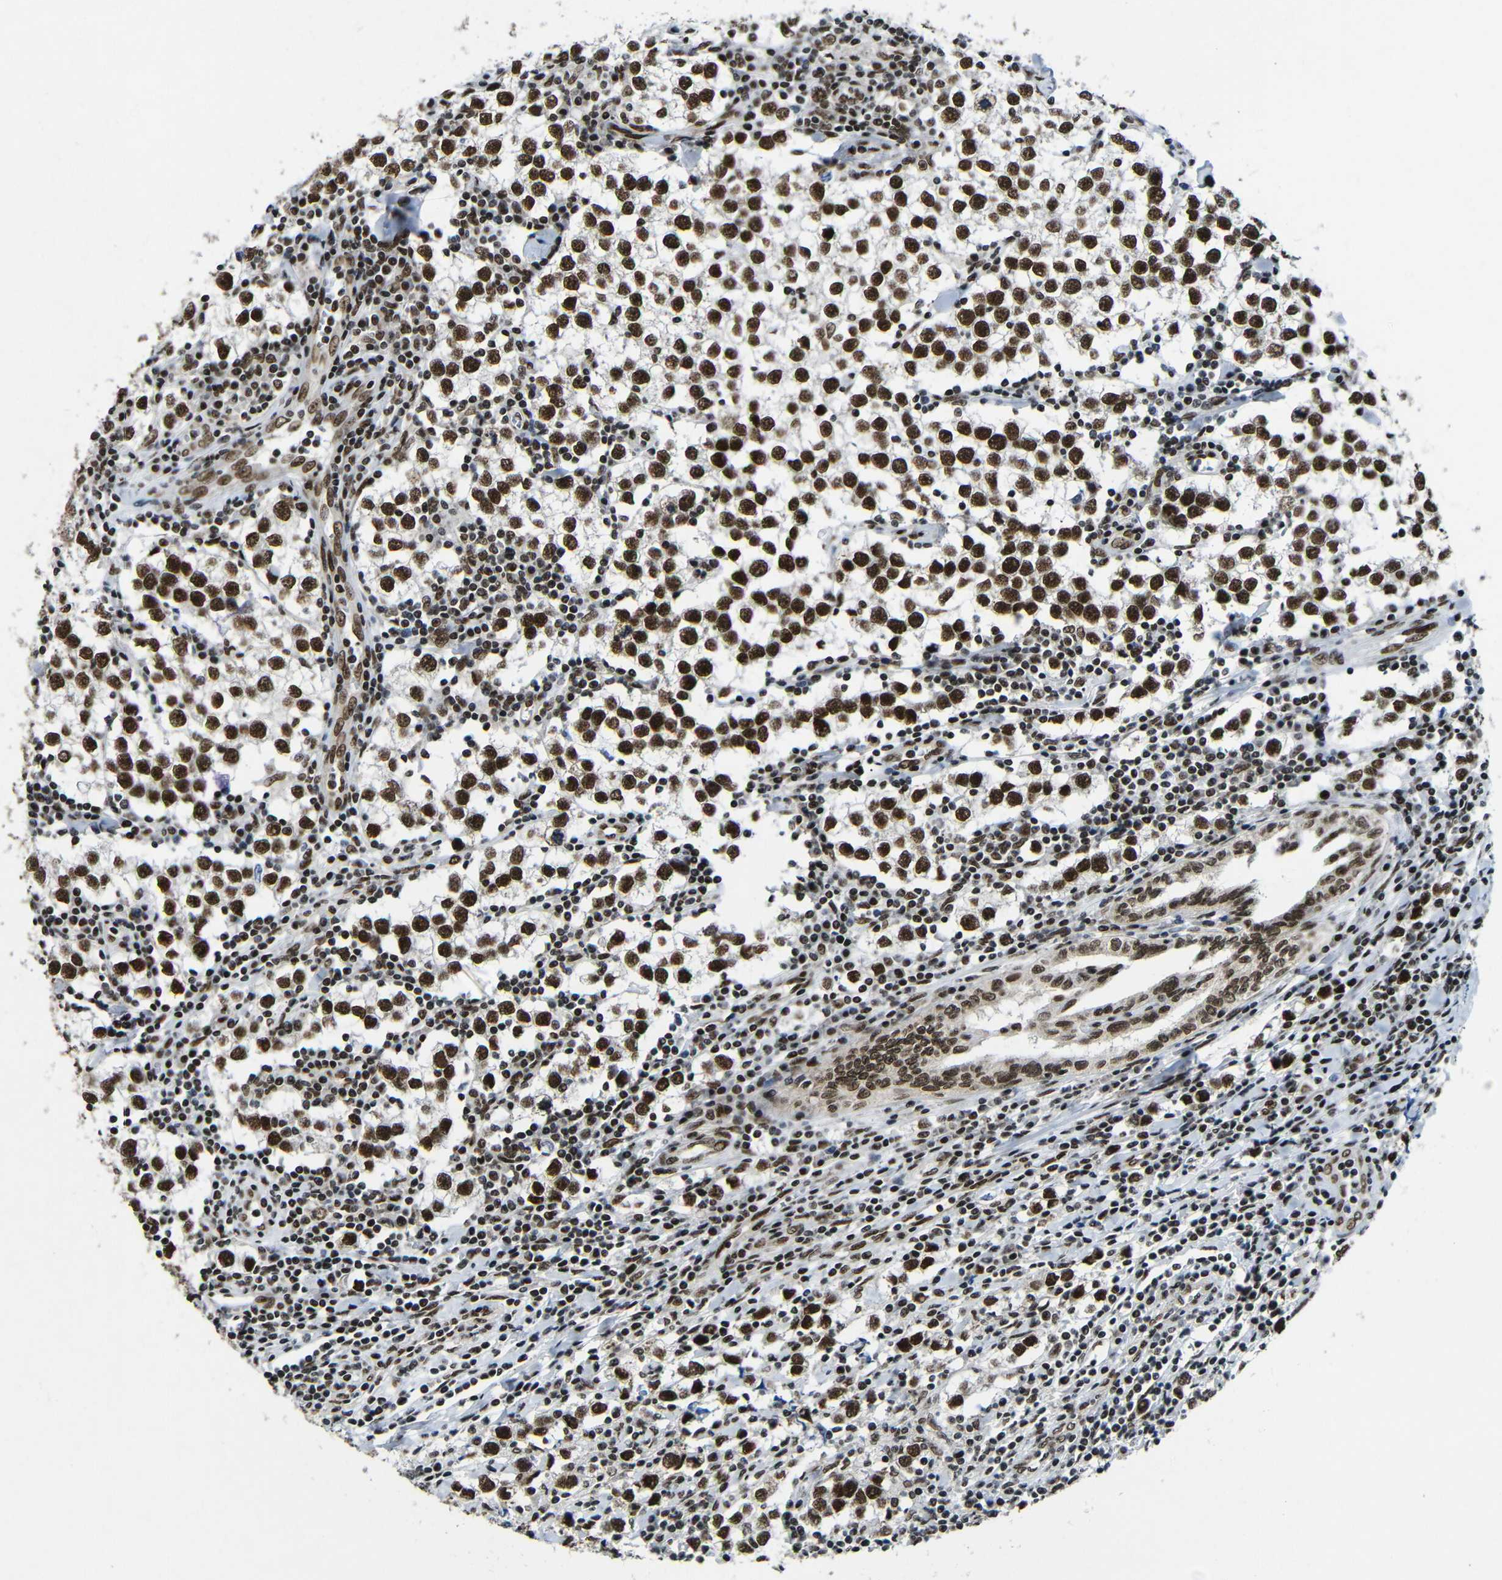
{"staining": {"intensity": "strong", "quantity": ">75%", "location": "nuclear"}, "tissue": "testis cancer", "cell_type": "Tumor cells", "image_type": "cancer", "snomed": [{"axis": "morphology", "description": "Seminoma, NOS"}, {"axis": "morphology", "description": "Carcinoma, Embryonal, NOS"}, {"axis": "topography", "description": "Testis"}], "caption": "Testis seminoma stained with DAB IHC shows high levels of strong nuclear expression in about >75% of tumor cells. The staining was performed using DAB (3,3'-diaminobenzidine), with brown indicating positive protein expression. Nuclei are stained blue with hematoxylin.", "gene": "PTBP1", "patient": {"sex": "male", "age": 36}}